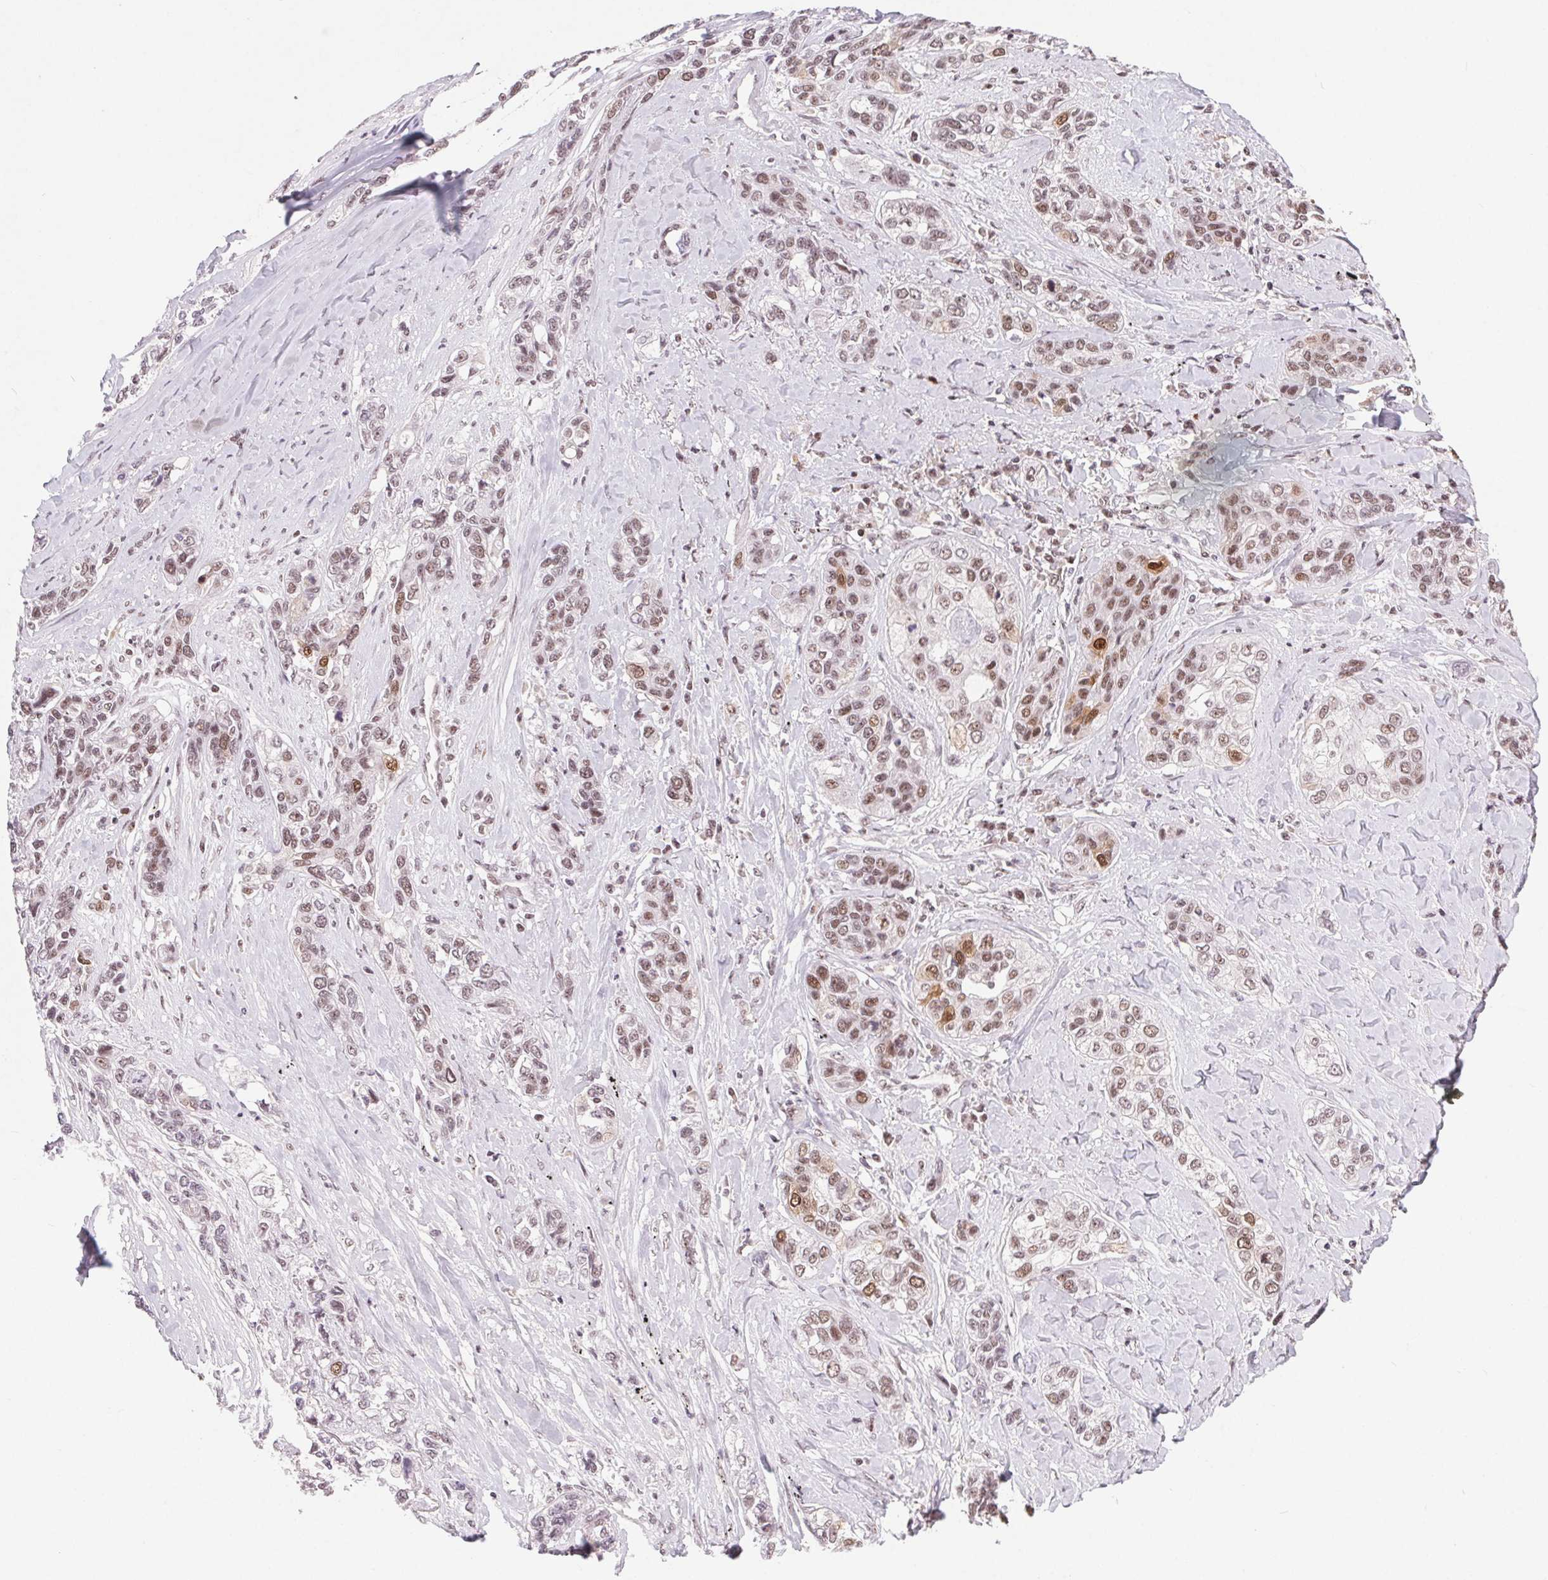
{"staining": {"intensity": "moderate", "quantity": "25%-75%", "location": "nuclear"}, "tissue": "lung cancer", "cell_type": "Tumor cells", "image_type": "cancer", "snomed": [{"axis": "morphology", "description": "Squamous cell carcinoma, NOS"}, {"axis": "topography", "description": "Lung"}], "caption": "An image of human lung squamous cell carcinoma stained for a protein displays moderate nuclear brown staining in tumor cells.", "gene": "CD2BP2", "patient": {"sex": "female", "age": 70}}